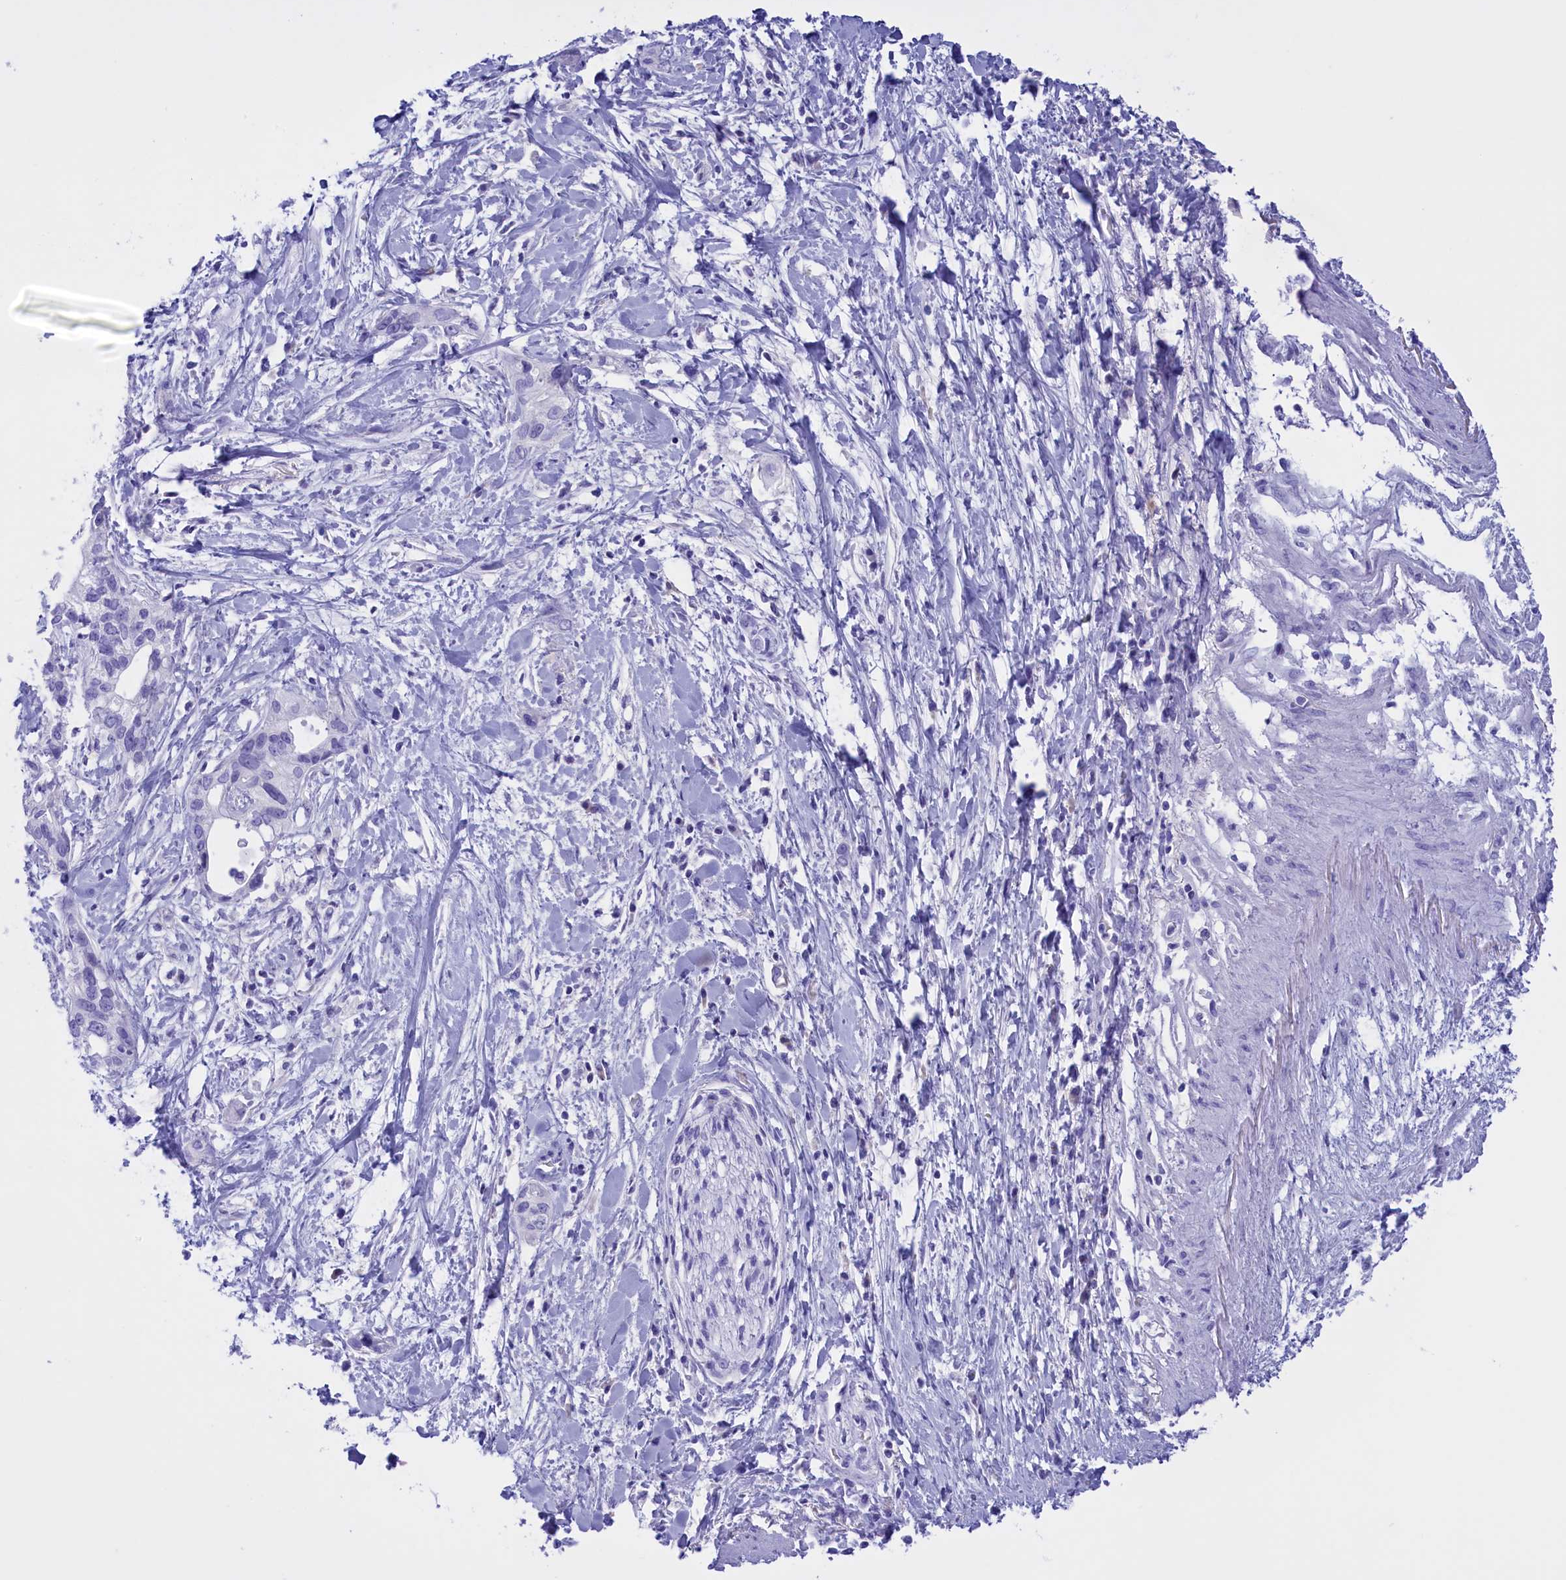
{"staining": {"intensity": "negative", "quantity": "none", "location": "none"}, "tissue": "pancreatic cancer", "cell_type": "Tumor cells", "image_type": "cancer", "snomed": [{"axis": "morphology", "description": "Normal tissue, NOS"}, {"axis": "morphology", "description": "Adenocarcinoma, NOS"}, {"axis": "topography", "description": "Pancreas"}, {"axis": "topography", "description": "Peripheral nerve tissue"}], "caption": "Tumor cells show no significant positivity in pancreatic cancer (adenocarcinoma). (DAB immunohistochemistry (IHC), high magnification).", "gene": "PROK2", "patient": {"sex": "male", "age": 59}}